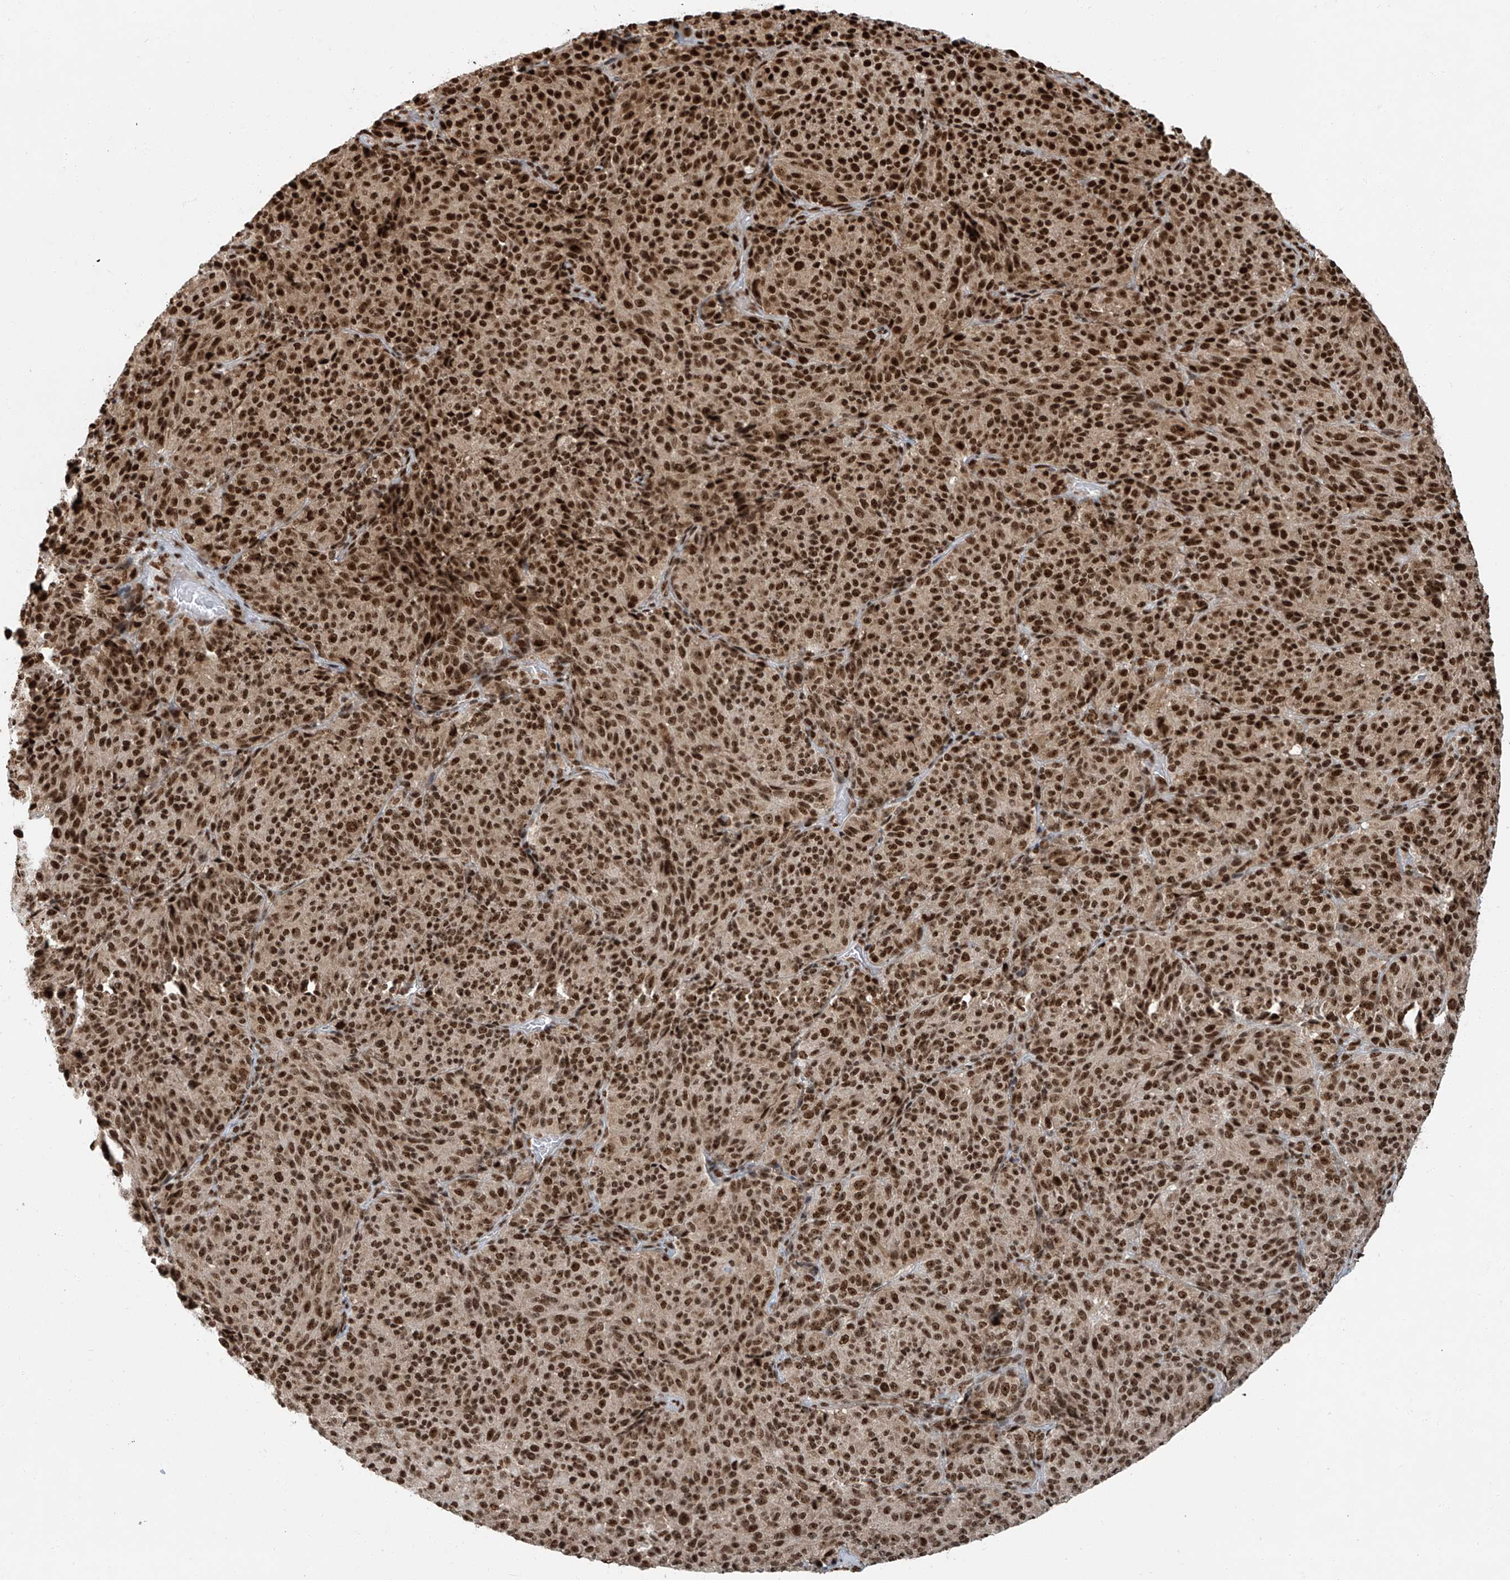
{"staining": {"intensity": "strong", "quantity": ">75%", "location": "nuclear"}, "tissue": "melanoma", "cell_type": "Tumor cells", "image_type": "cancer", "snomed": [{"axis": "morphology", "description": "Malignant melanoma, Metastatic site"}, {"axis": "topography", "description": "Brain"}], "caption": "An image showing strong nuclear expression in about >75% of tumor cells in melanoma, as visualized by brown immunohistochemical staining.", "gene": "FAM193B", "patient": {"sex": "female", "age": 56}}